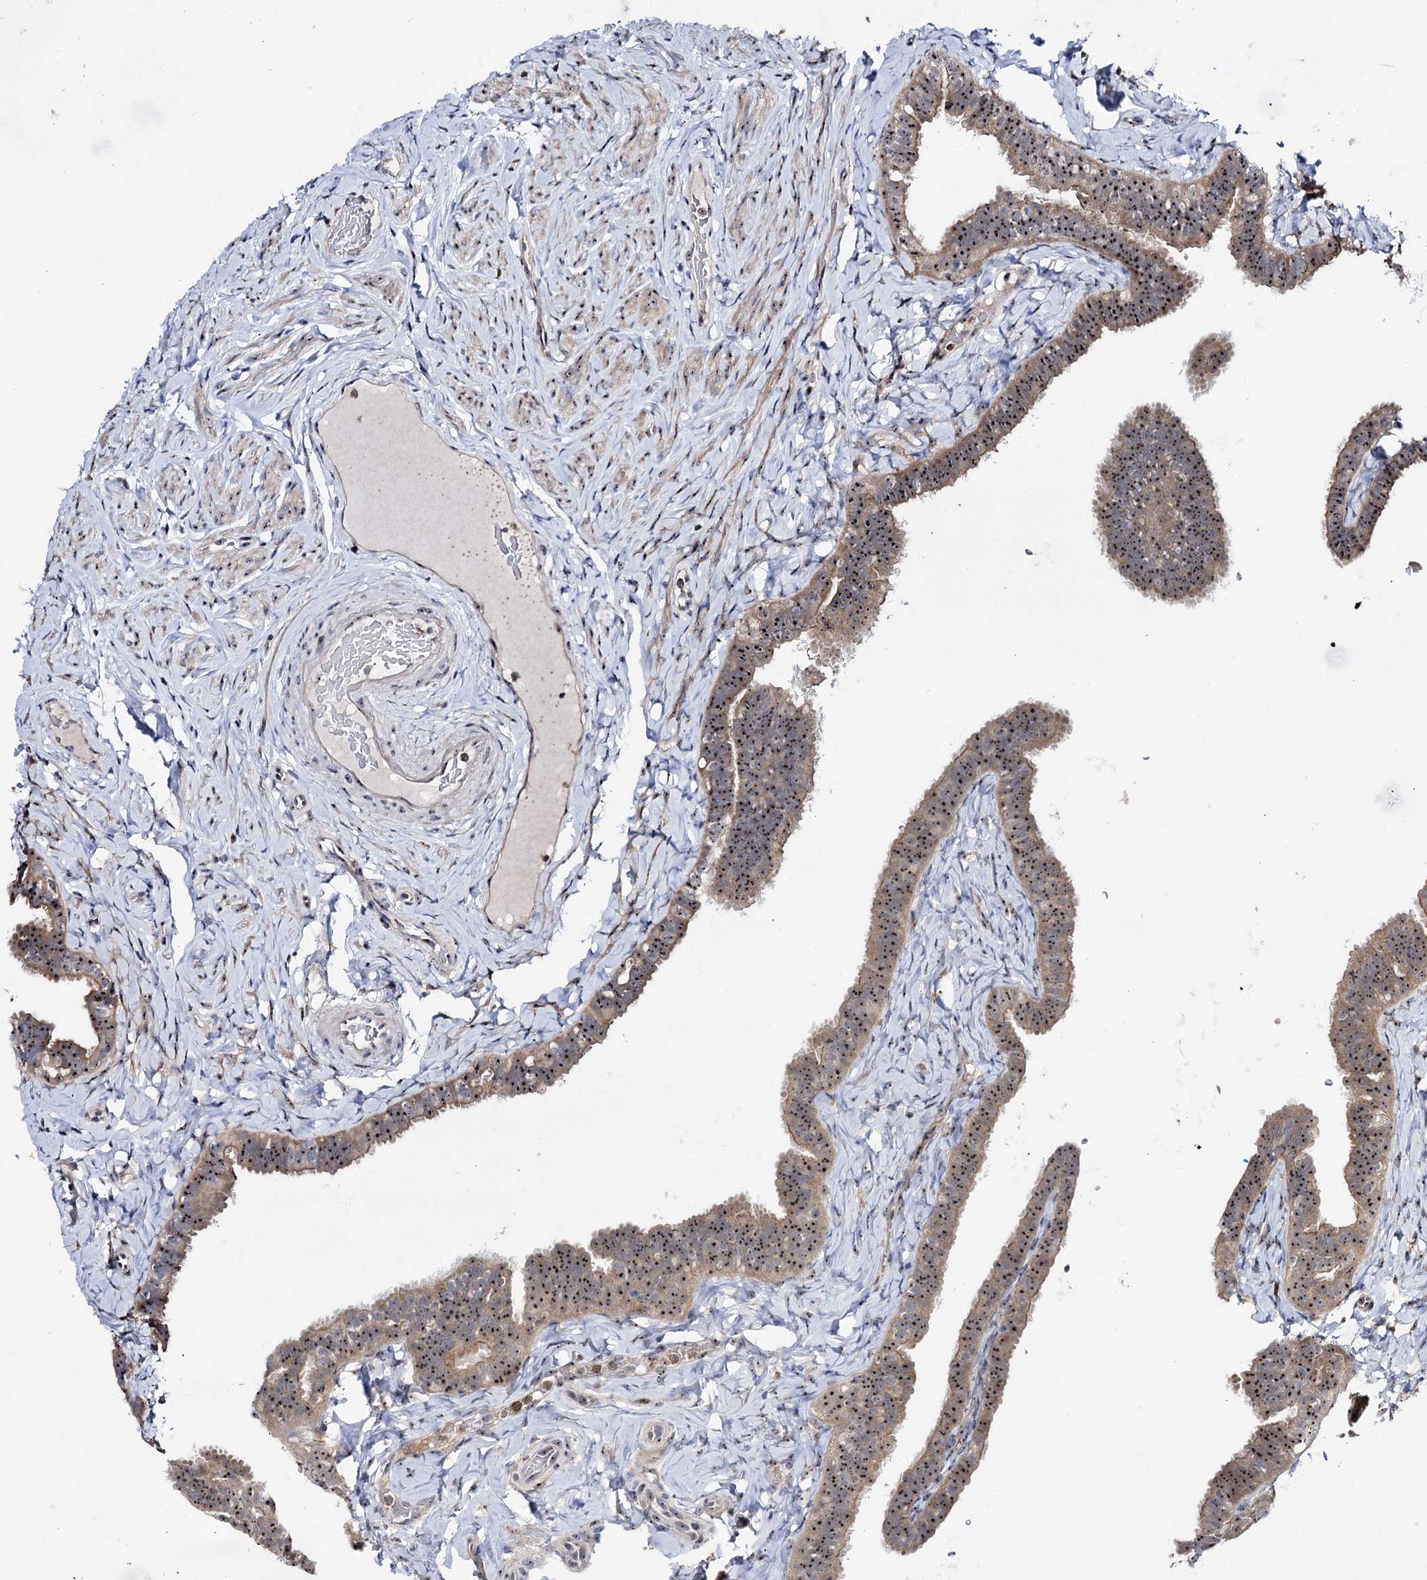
{"staining": {"intensity": "moderate", "quantity": ">75%", "location": "nuclear"}, "tissue": "fallopian tube", "cell_type": "Glandular cells", "image_type": "normal", "snomed": [{"axis": "morphology", "description": "Normal tissue, NOS"}, {"axis": "topography", "description": "Fallopian tube"}], "caption": "A medium amount of moderate nuclear expression is identified in approximately >75% of glandular cells in unremarkable fallopian tube. (DAB IHC, brown staining for protein, blue staining for nuclei).", "gene": "SUPT20H", "patient": {"sex": "female", "age": 65}}